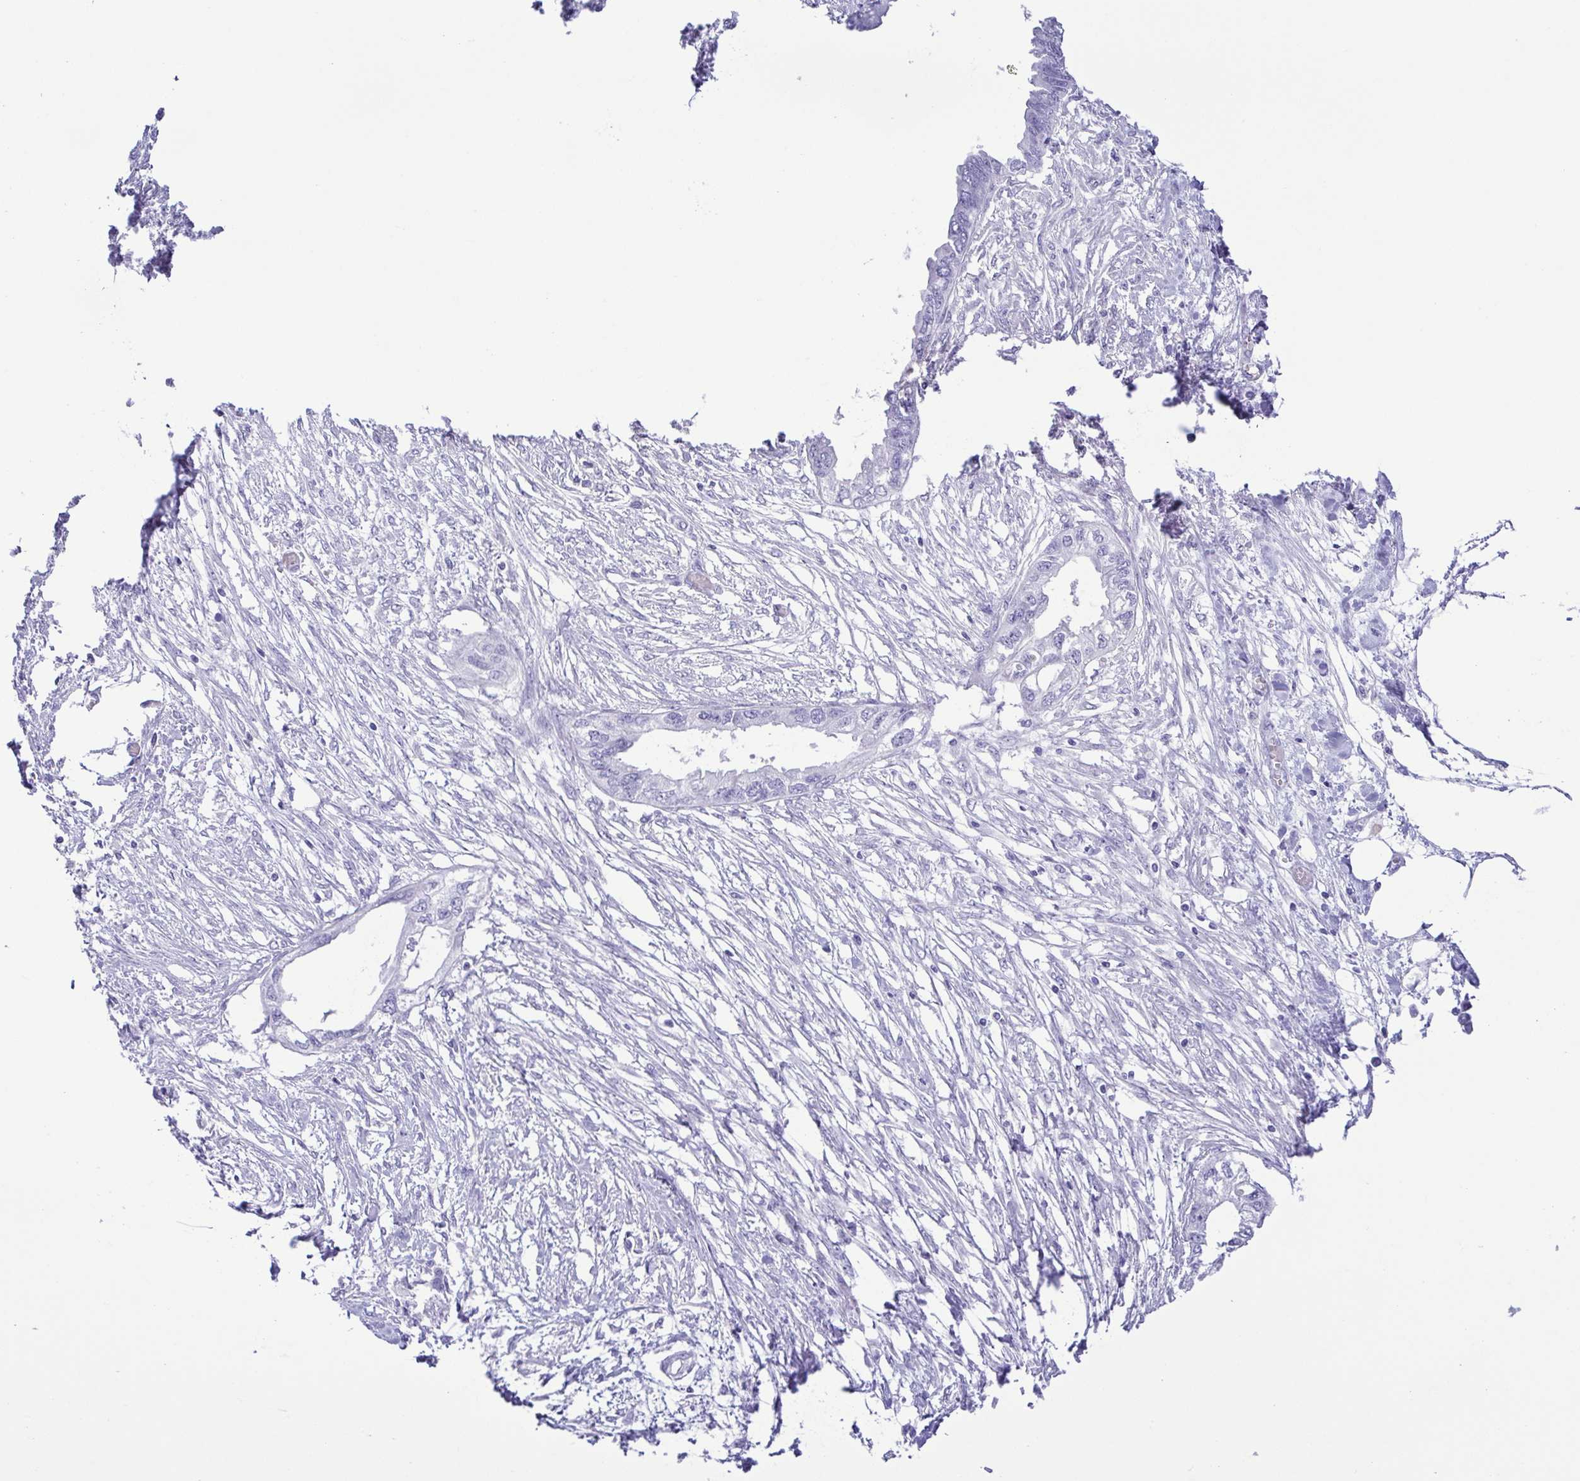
{"staining": {"intensity": "negative", "quantity": "none", "location": "none"}, "tissue": "endometrial cancer", "cell_type": "Tumor cells", "image_type": "cancer", "snomed": [{"axis": "morphology", "description": "Adenocarcinoma, NOS"}, {"axis": "morphology", "description": "Adenocarcinoma, metastatic, NOS"}, {"axis": "topography", "description": "Adipose tissue"}, {"axis": "topography", "description": "Endometrium"}], "caption": "Image shows no significant protein positivity in tumor cells of endometrial cancer.", "gene": "OVGP1", "patient": {"sex": "female", "age": 67}}